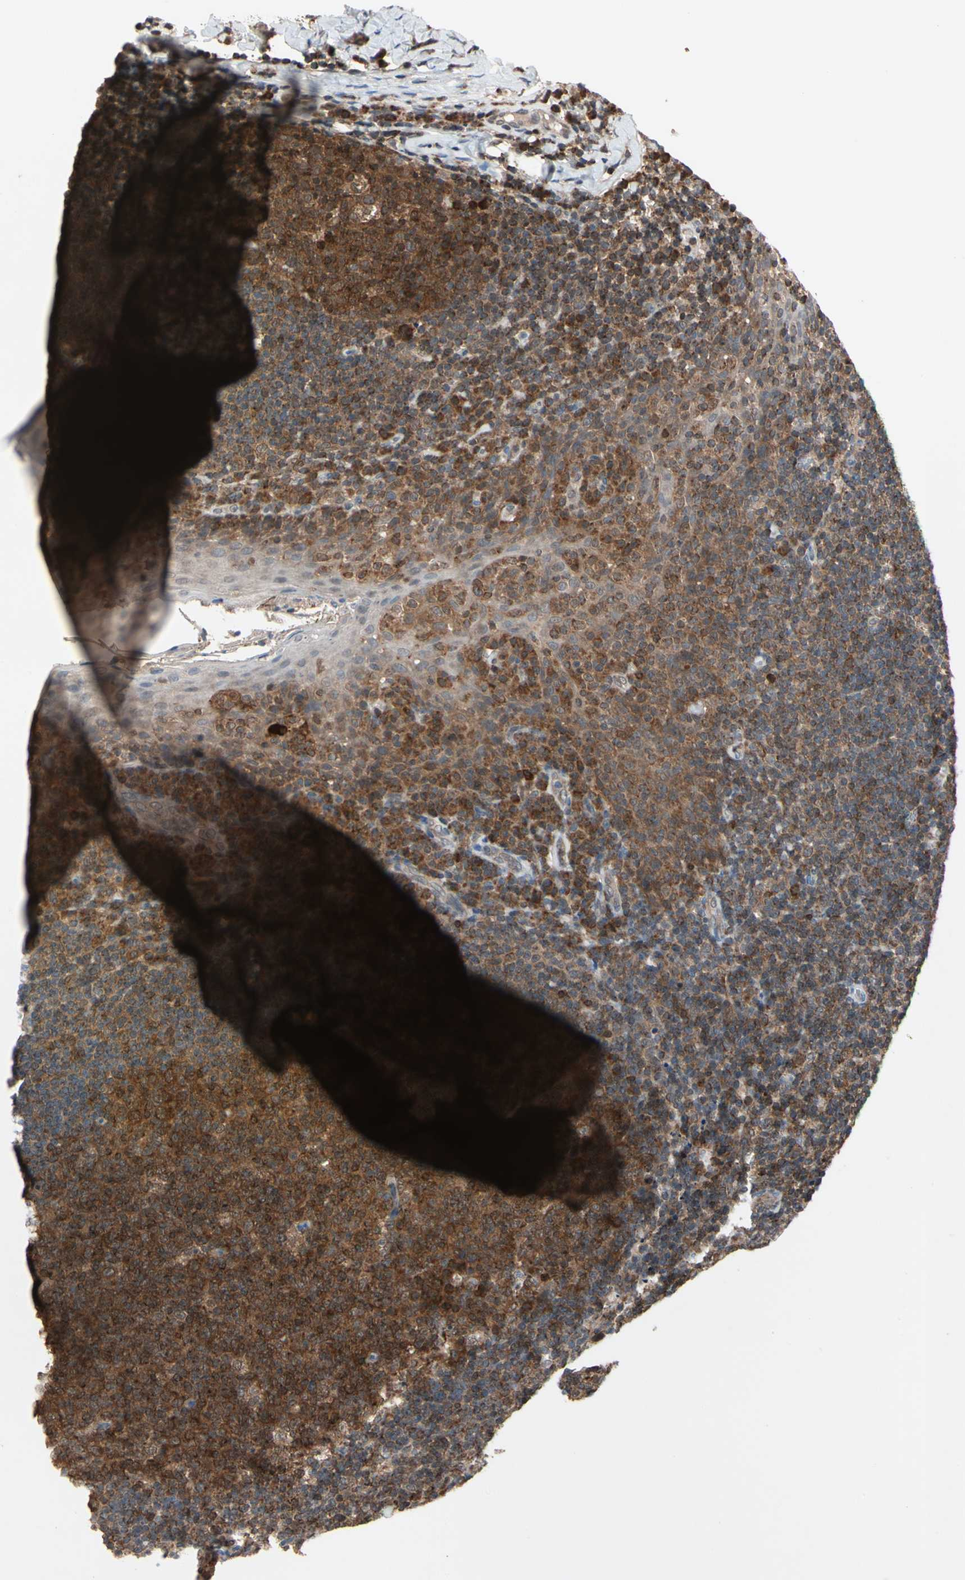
{"staining": {"intensity": "strong", "quantity": ">75%", "location": "cytoplasmic/membranous"}, "tissue": "tonsil", "cell_type": "Germinal center cells", "image_type": "normal", "snomed": [{"axis": "morphology", "description": "Normal tissue, NOS"}, {"axis": "topography", "description": "Tonsil"}], "caption": "This is an image of IHC staining of benign tonsil, which shows strong positivity in the cytoplasmic/membranous of germinal center cells.", "gene": "MTHFS", "patient": {"sex": "male", "age": 17}}